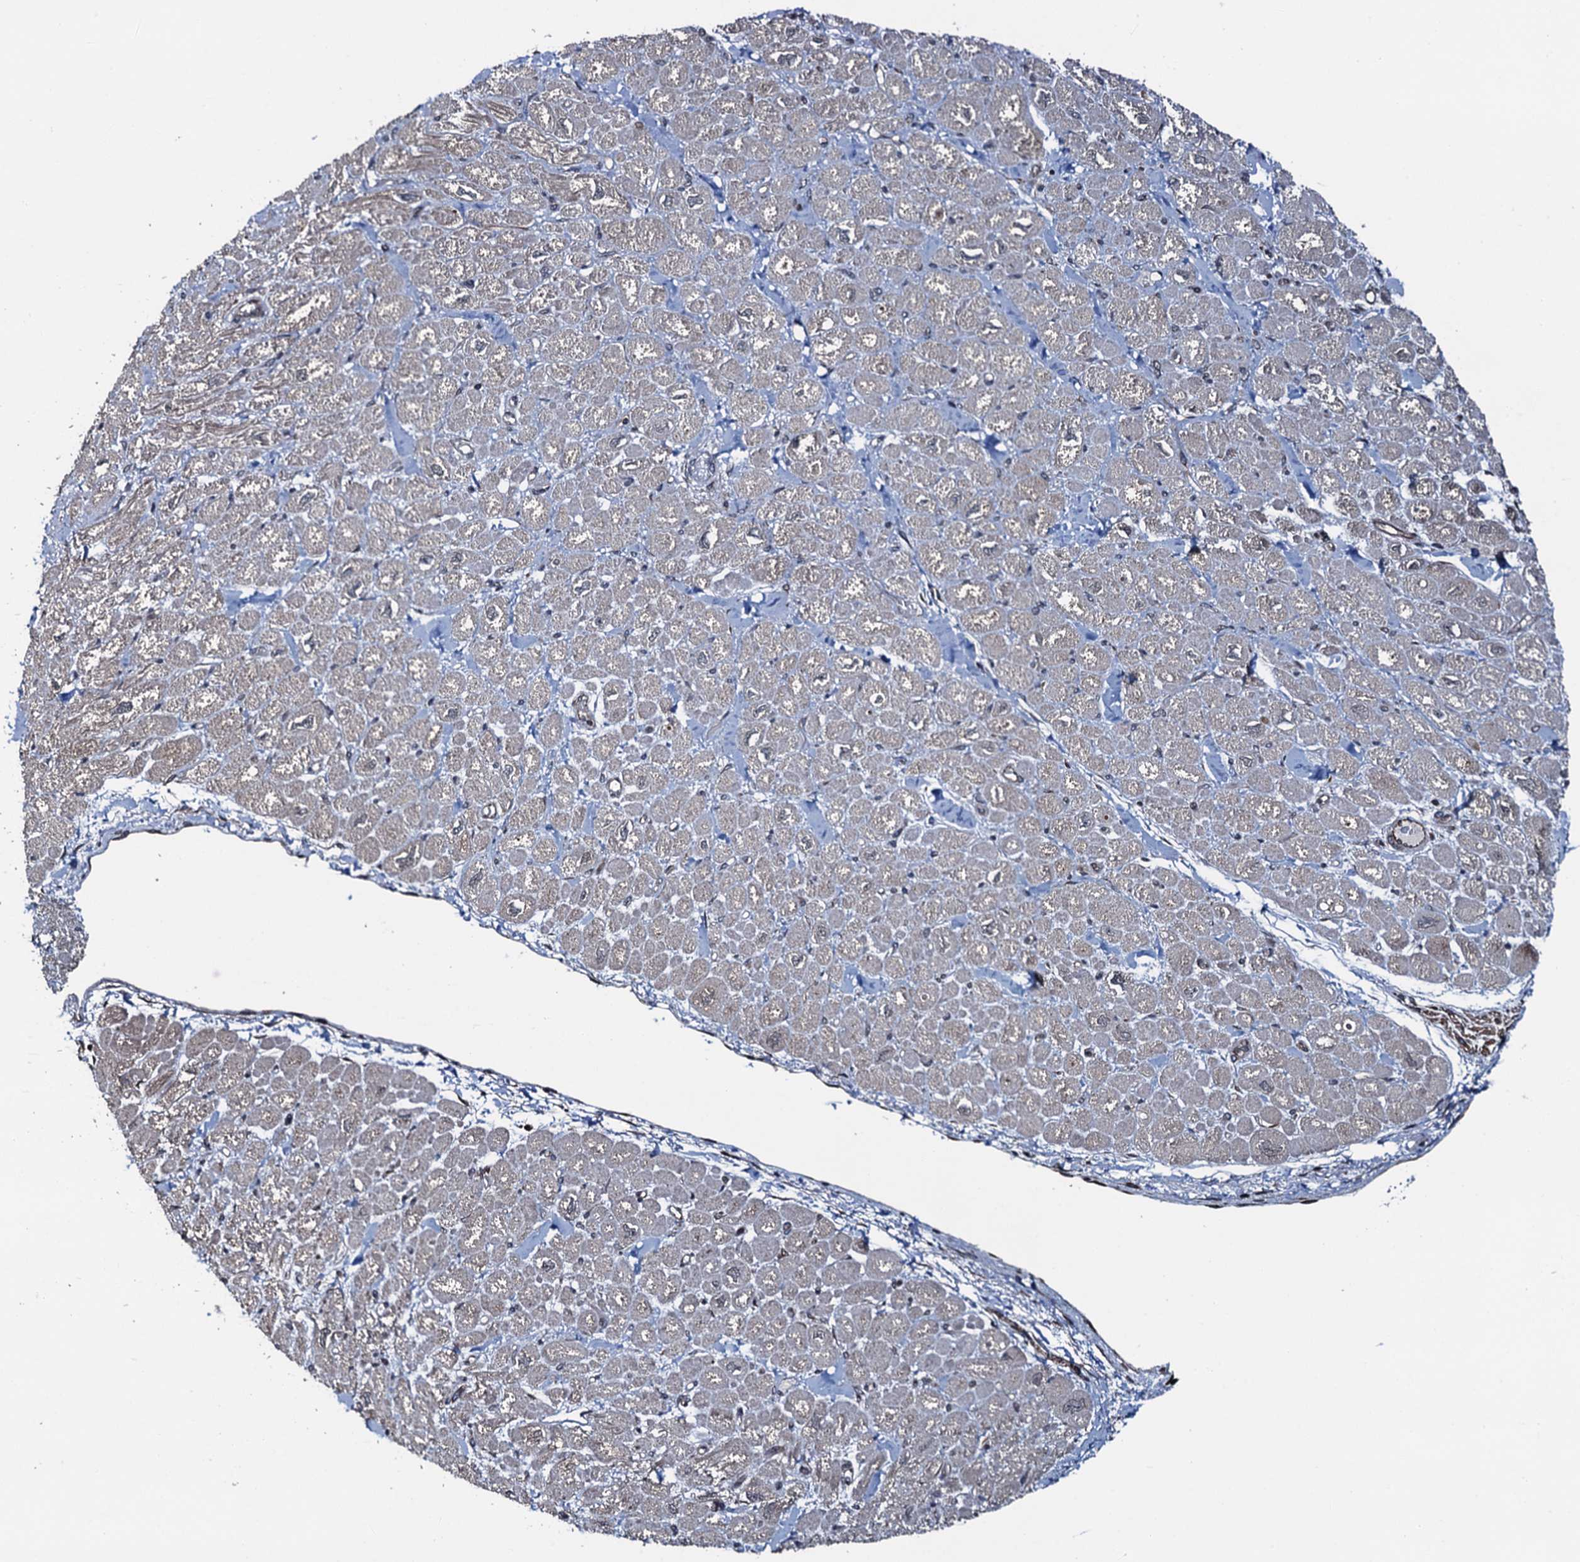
{"staining": {"intensity": "weak", "quantity": "<25%", "location": "cytoplasmic/membranous"}, "tissue": "heart muscle", "cell_type": "Cardiomyocytes", "image_type": "normal", "snomed": [{"axis": "morphology", "description": "Normal tissue, NOS"}, {"axis": "topography", "description": "Heart"}], "caption": "Immunohistochemistry image of unremarkable heart muscle stained for a protein (brown), which demonstrates no staining in cardiomyocytes.", "gene": "WHAMM", "patient": {"sex": "male", "age": 65}}